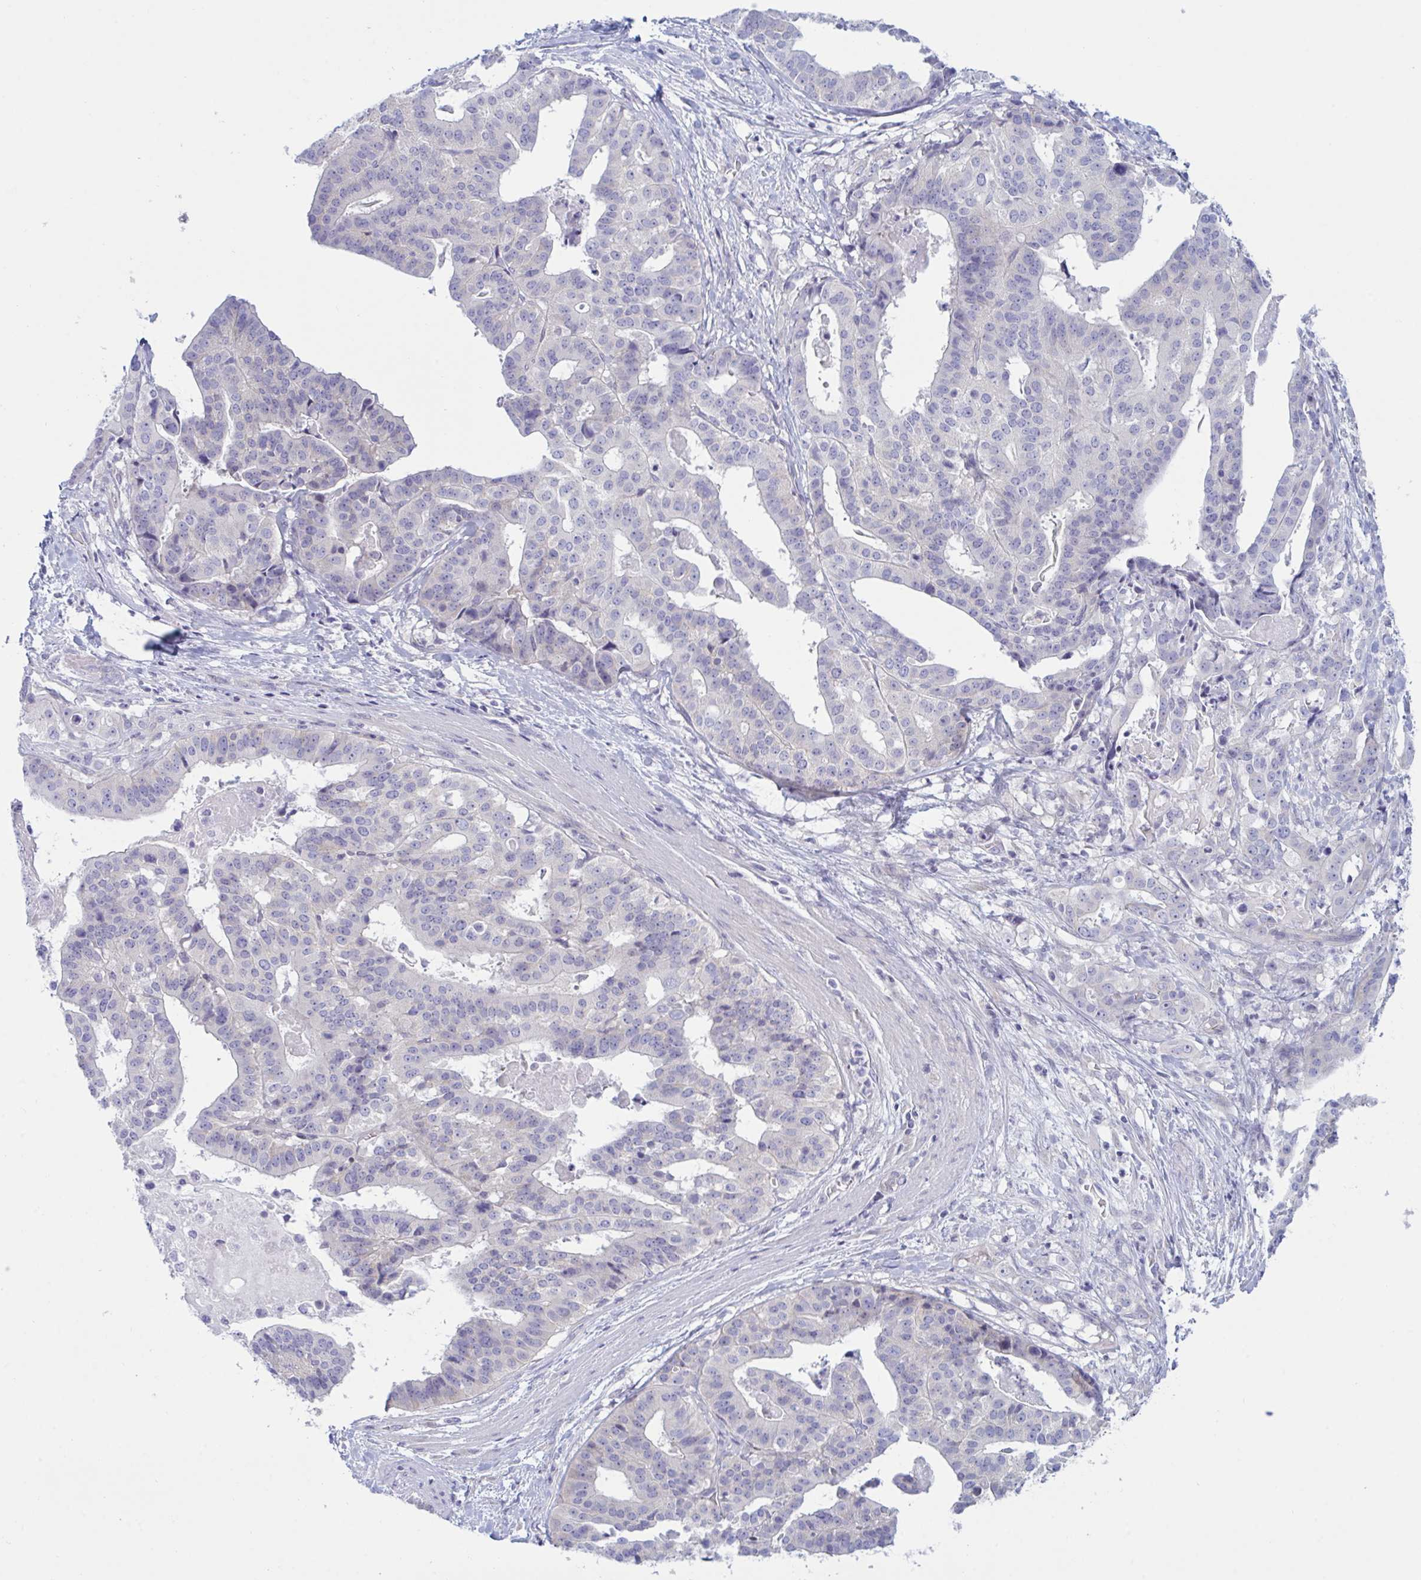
{"staining": {"intensity": "negative", "quantity": "none", "location": "none"}, "tissue": "stomach cancer", "cell_type": "Tumor cells", "image_type": "cancer", "snomed": [{"axis": "morphology", "description": "Adenocarcinoma, NOS"}, {"axis": "topography", "description": "Stomach"}], "caption": "Immunohistochemical staining of stomach cancer (adenocarcinoma) demonstrates no significant positivity in tumor cells. (Brightfield microscopy of DAB IHC at high magnification).", "gene": "NAA30", "patient": {"sex": "male", "age": 48}}